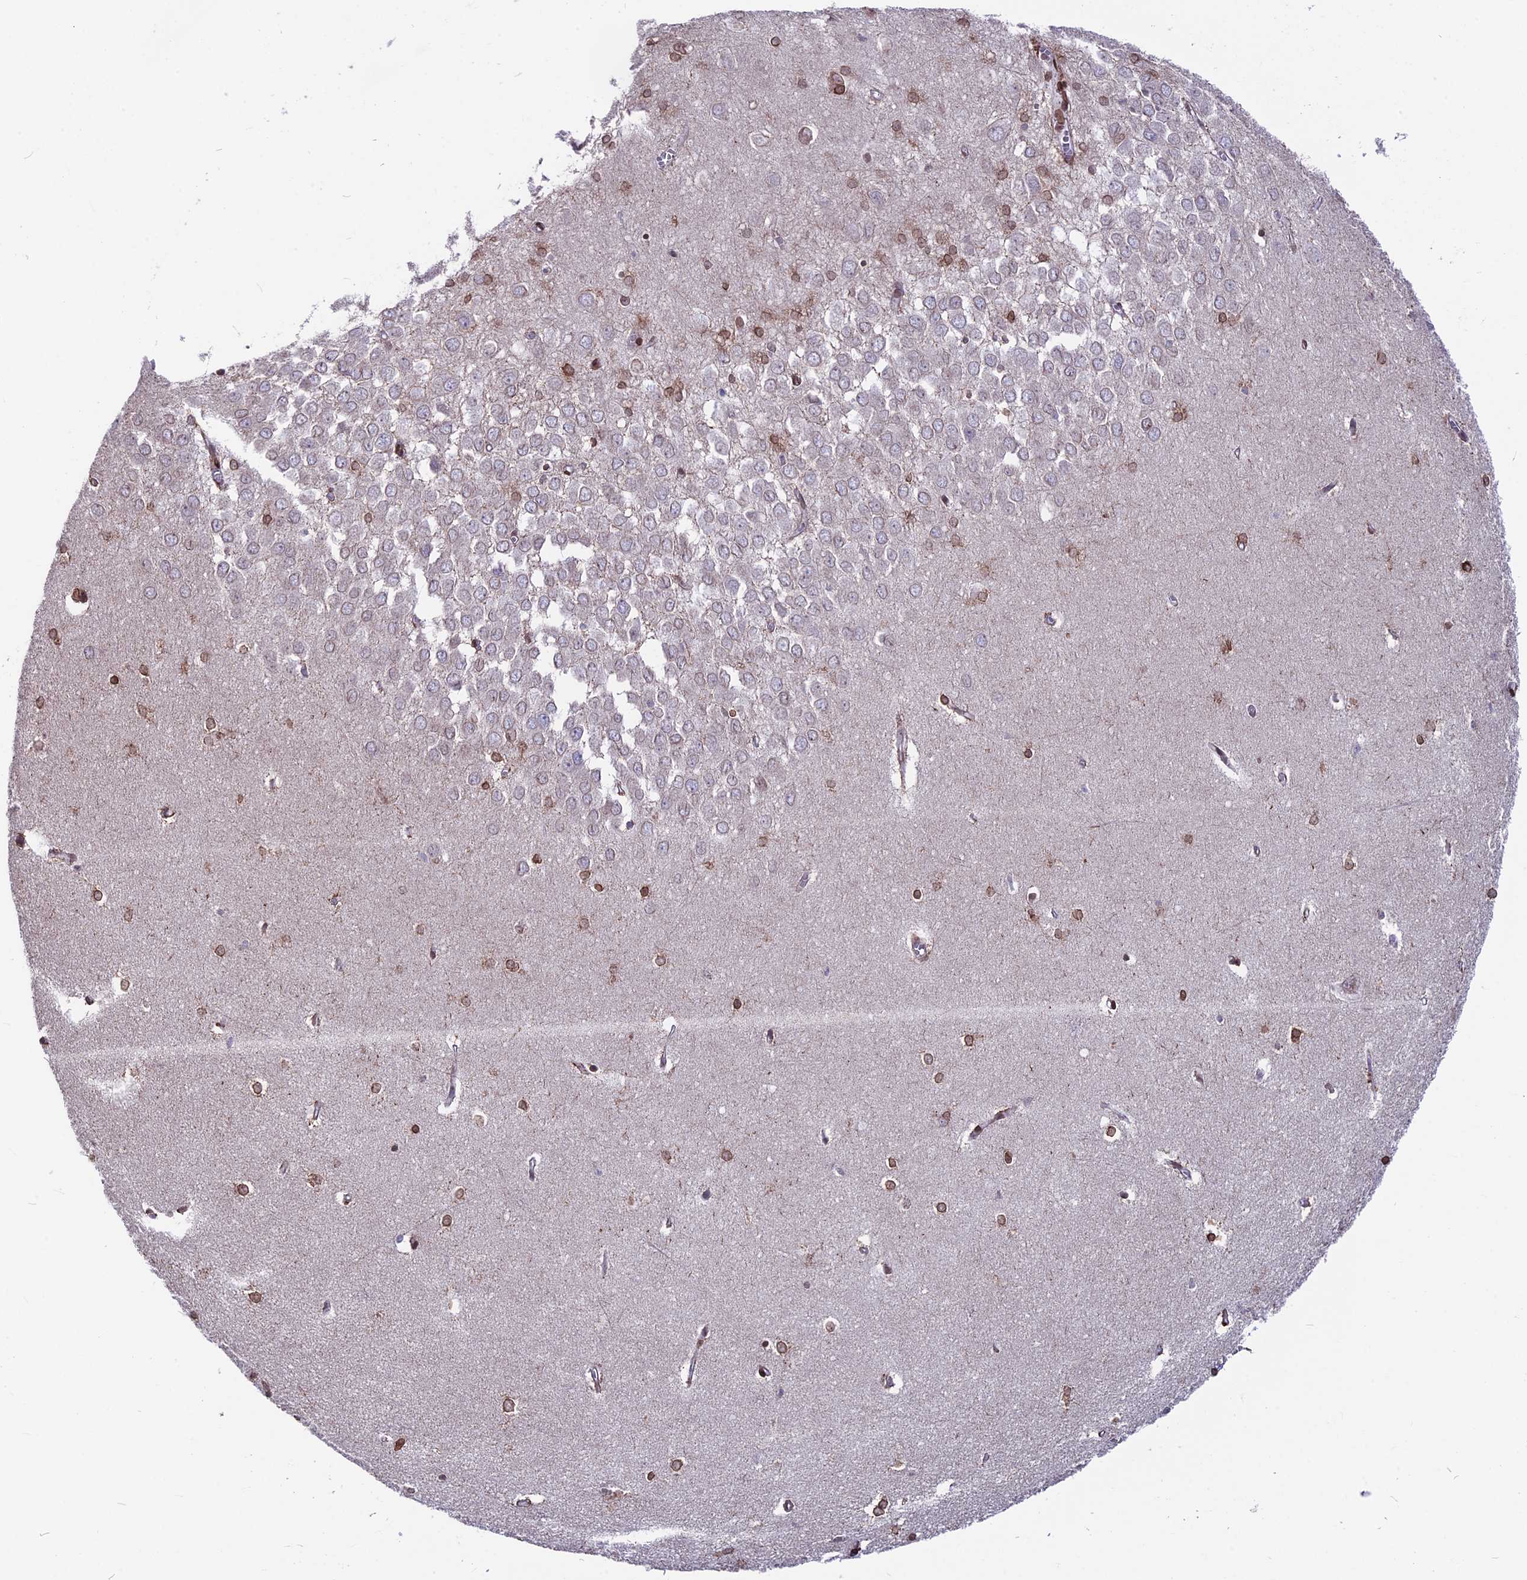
{"staining": {"intensity": "moderate", "quantity": ">75%", "location": "cytoplasmic/membranous,nuclear"}, "tissue": "hippocampus", "cell_type": "Glial cells", "image_type": "normal", "snomed": [{"axis": "morphology", "description": "Normal tissue, NOS"}, {"axis": "topography", "description": "Hippocampus"}], "caption": "Immunohistochemistry (DAB (3,3'-diaminobenzidine)) staining of normal hippocampus shows moderate cytoplasmic/membranous,nuclear protein expression in approximately >75% of glial cells.", "gene": "PTCHD4", "patient": {"sex": "female", "age": 64}}